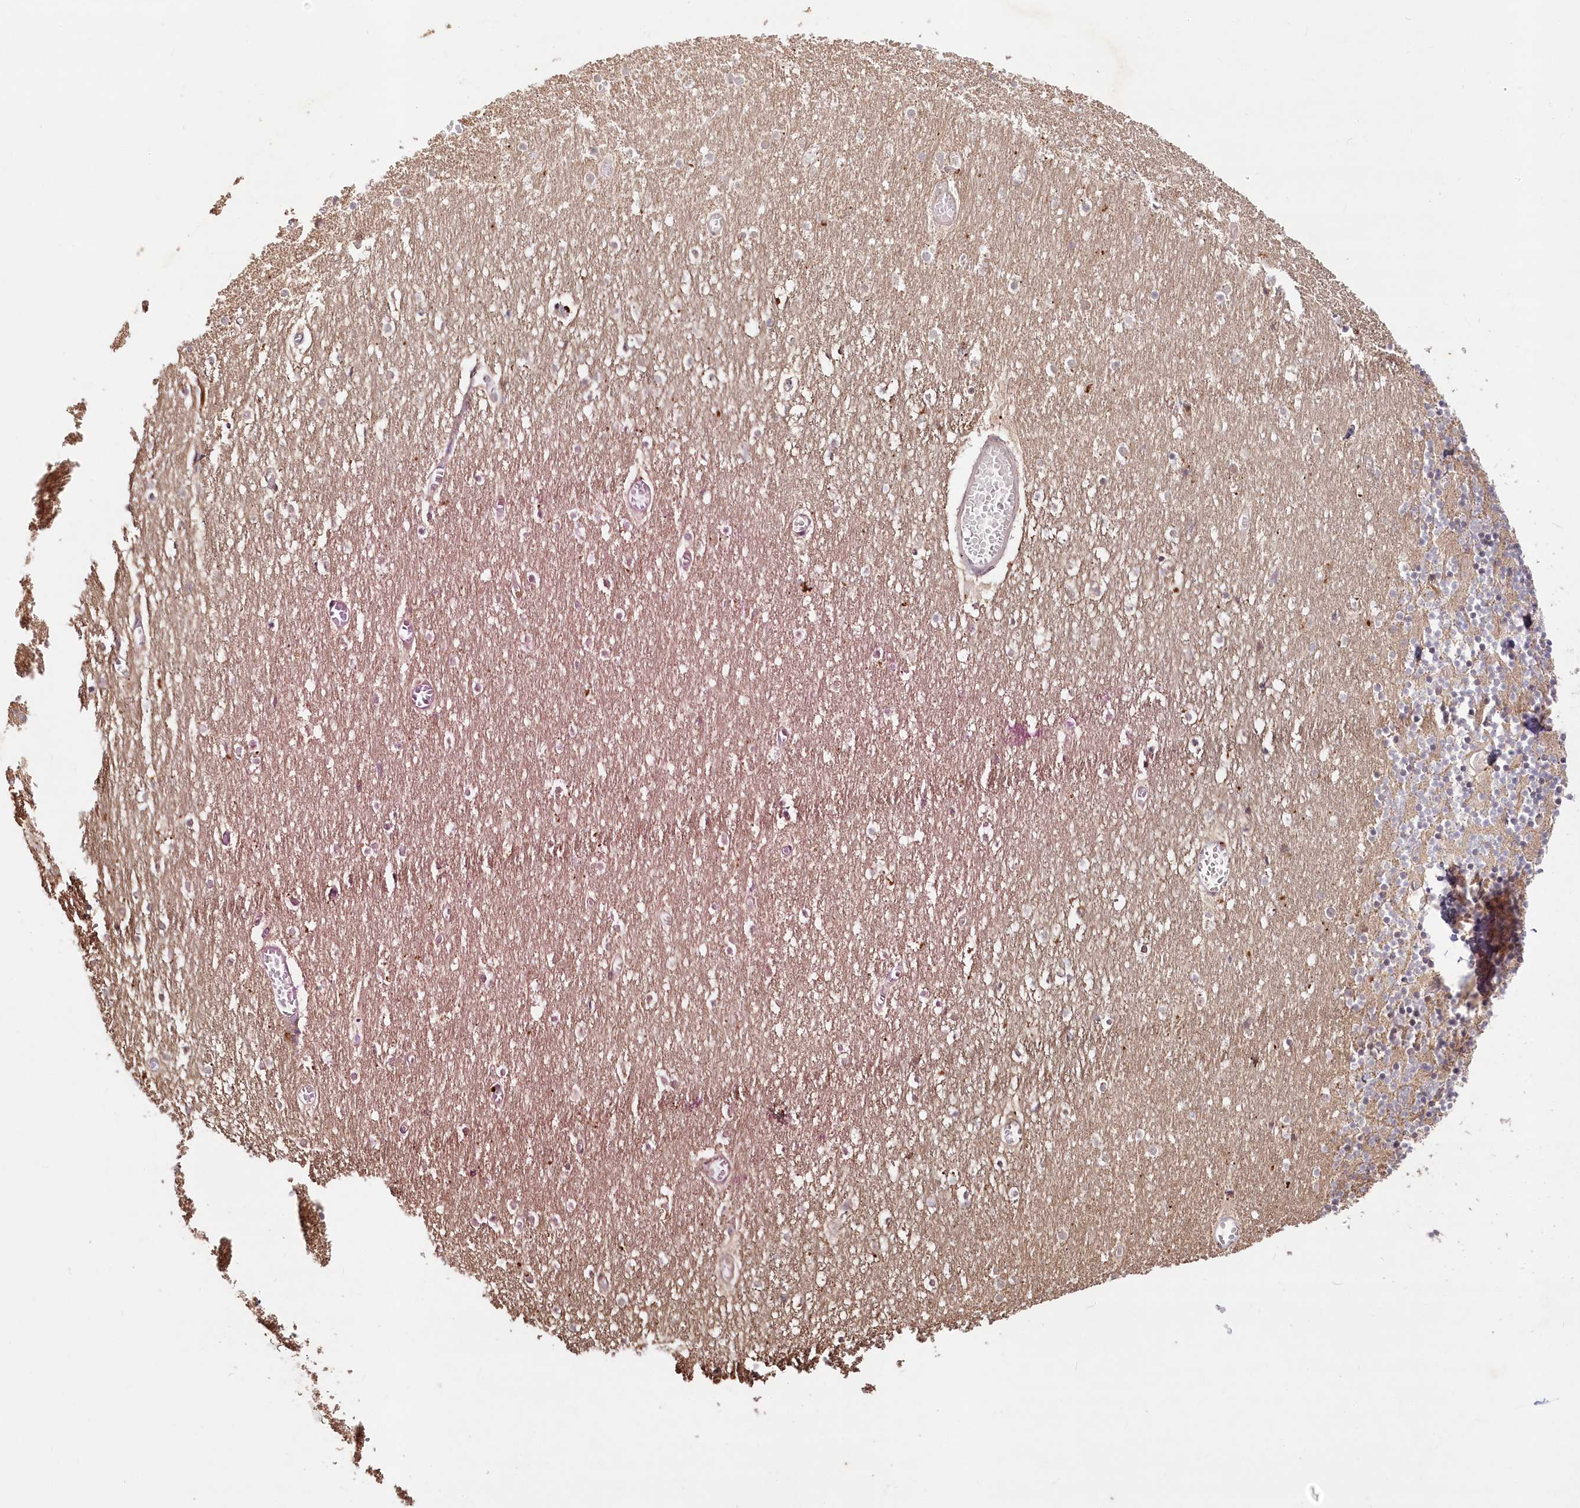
{"staining": {"intensity": "moderate", "quantity": "25%-75%", "location": "cytoplasmic/membranous"}, "tissue": "cerebellum", "cell_type": "Cells in granular layer", "image_type": "normal", "snomed": [{"axis": "morphology", "description": "Normal tissue, NOS"}, {"axis": "topography", "description": "Cerebellum"}], "caption": "Immunohistochemistry (IHC) photomicrograph of benign cerebellum: human cerebellum stained using IHC shows medium levels of moderate protein expression localized specifically in the cytoplasmic/membranous of cells in granular layer, appearing as a cytoplasmic/membranous brown color.", "gene": "IRAK1BP1", "patient": {"sex": "female", "age": 28}}